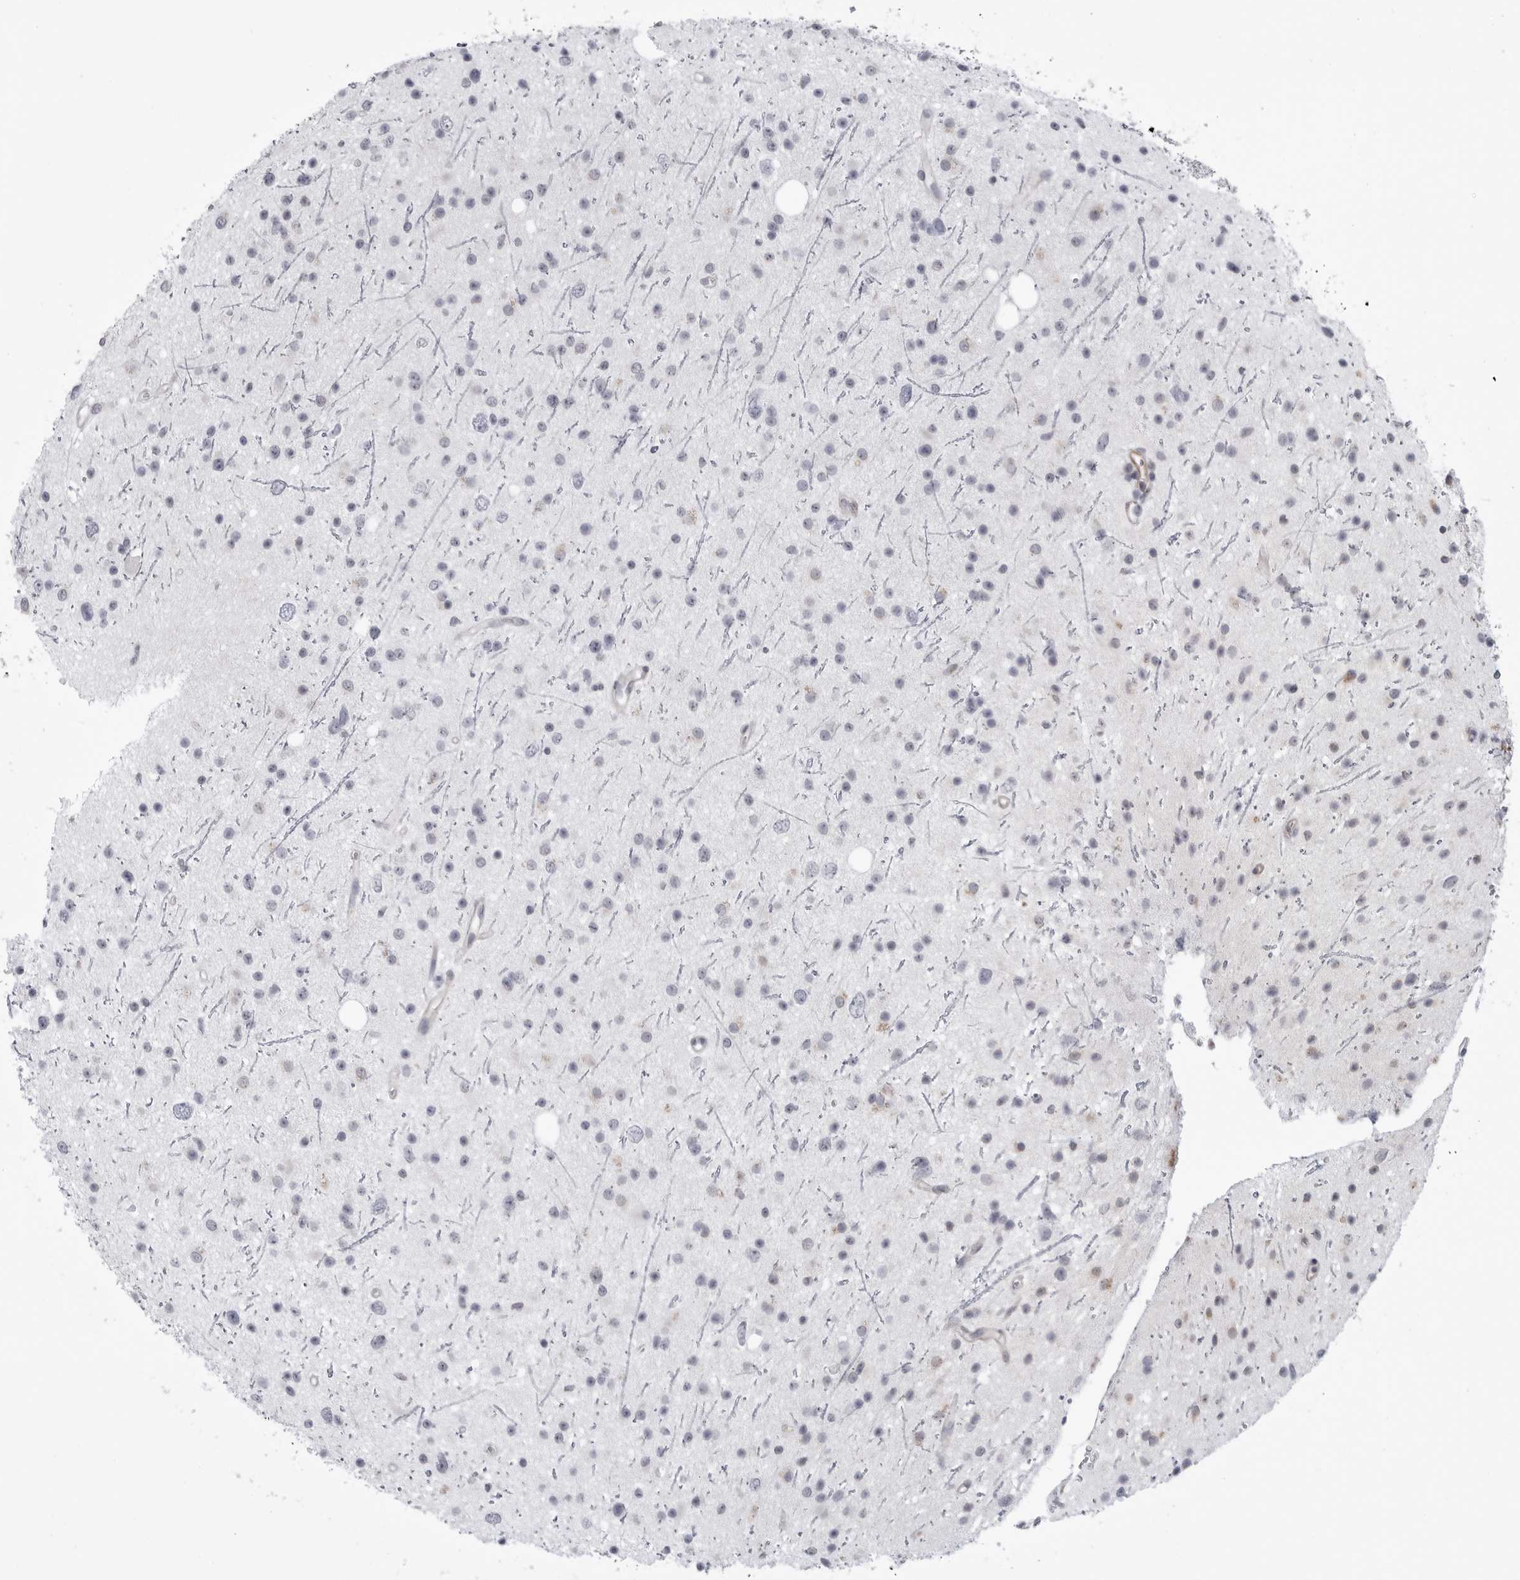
{"staining": {"intensity": "negative", "quantity": "none", "location": "none"}, "tissue": "glioma", "cell_type": "Tumor cells", "image_type": "cancer", "snomed": [{"axis": "morphology", "description": "Glioma, malignant, Low grade"}, {"axis": "topography", "description": "Cerebral cortex"}], "caption": "Immunohistochemical staining of low-grade glioma (malignant) displays no significant staining in tumor cells.", "gene": "SCP2", "patient": {"sex": "female", "age": 39}}